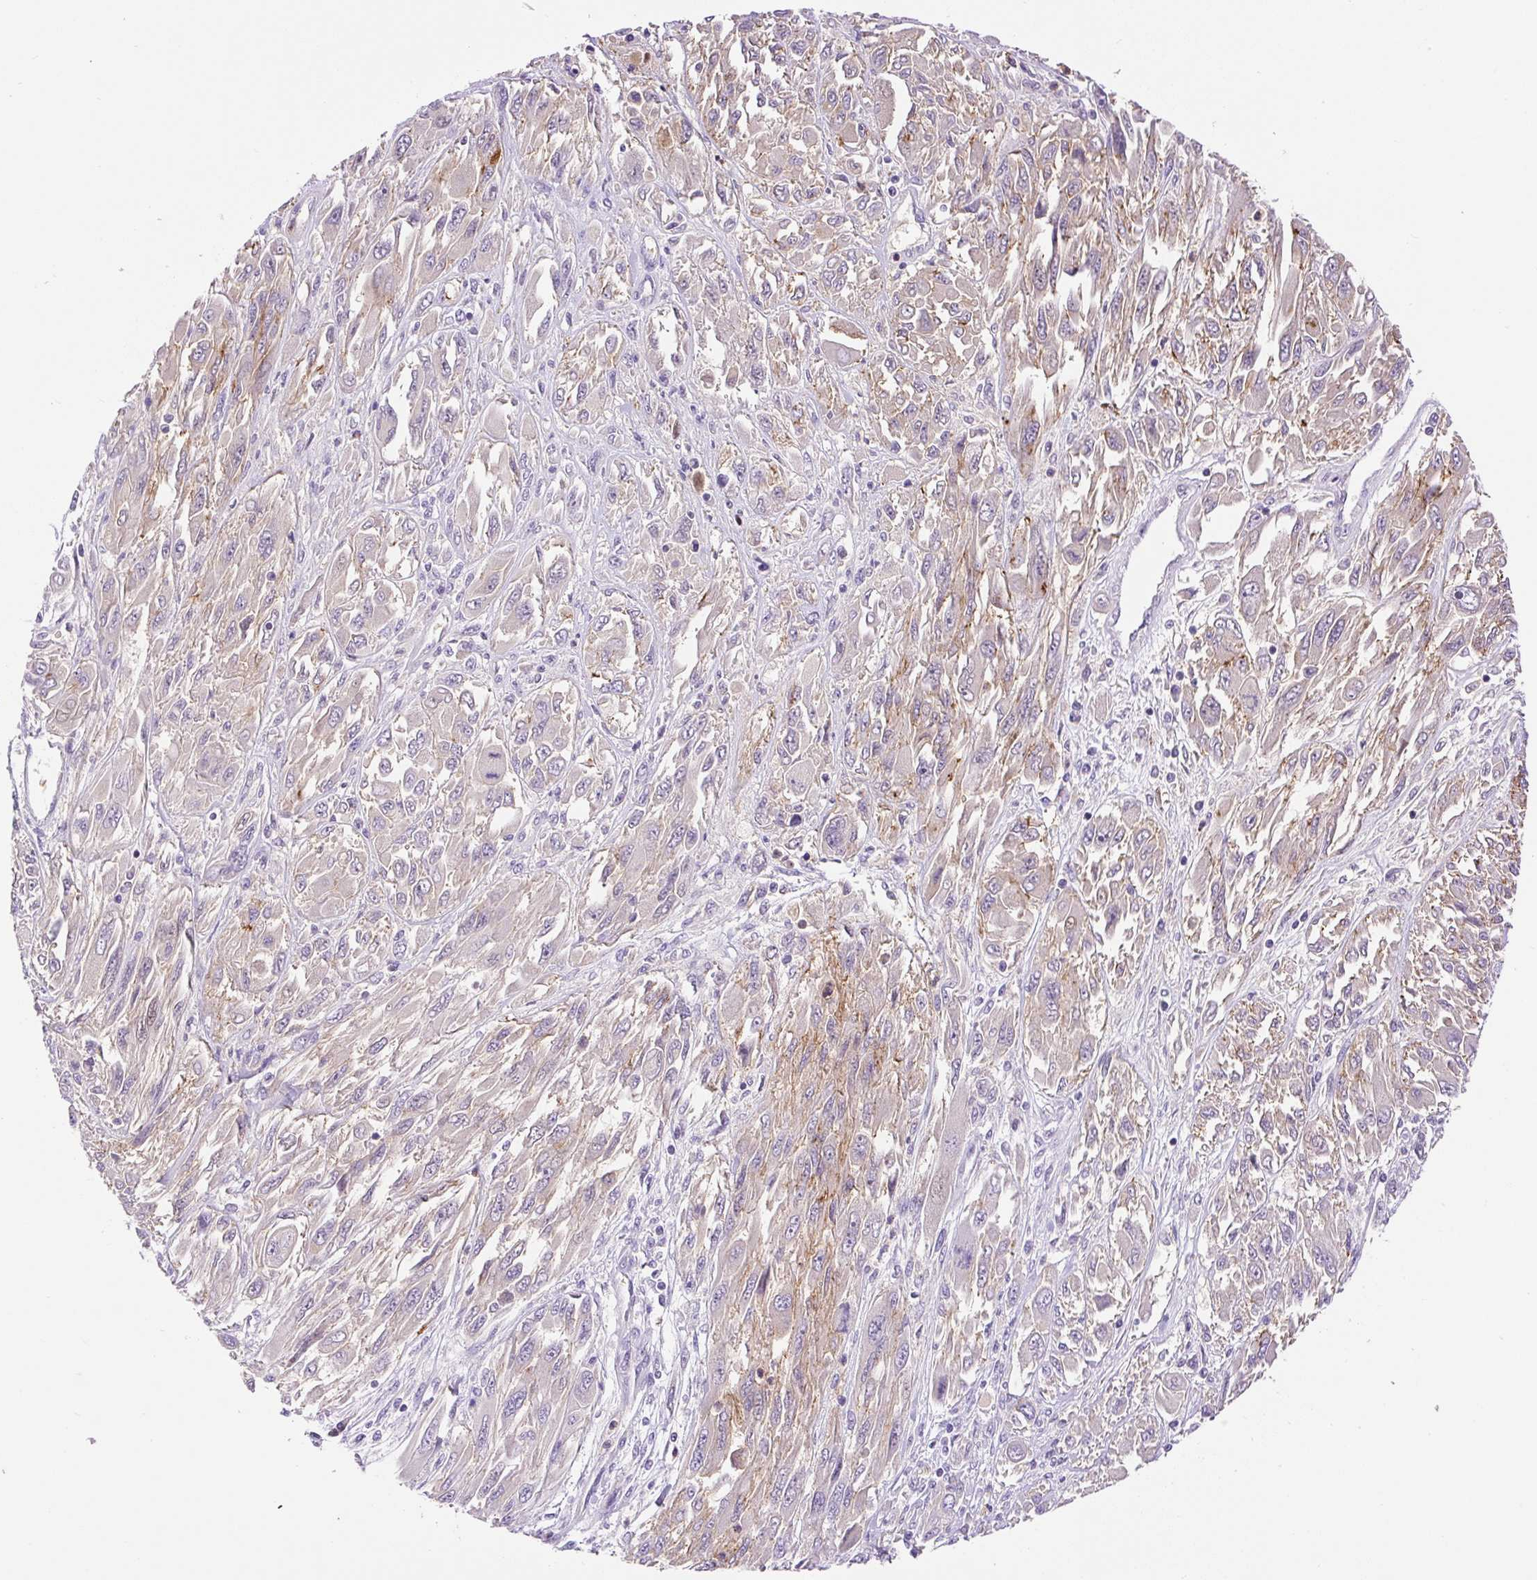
{"staining": {"intensity": "weak", "quantity": "<25%", "location": "cytoplasmic/membranous"}, "tissue": "melanoma", "cell_type": "Tumor cells", "image_type": "cancer", "snomed": [{"axis": "morphology", "description": "Malignant melanoma, NOS"}, {"axis": "topography", "description": "Skin"}], "caption": "The IHC histopathology image has no significant positivity in tumor cells of malignant melanoma tissue. (DAB immunohistochemistry (IHC) with hematoxylin counter stain).", "gene": "LHFPL5", "patient": {"sex": "female", "age": 91}}